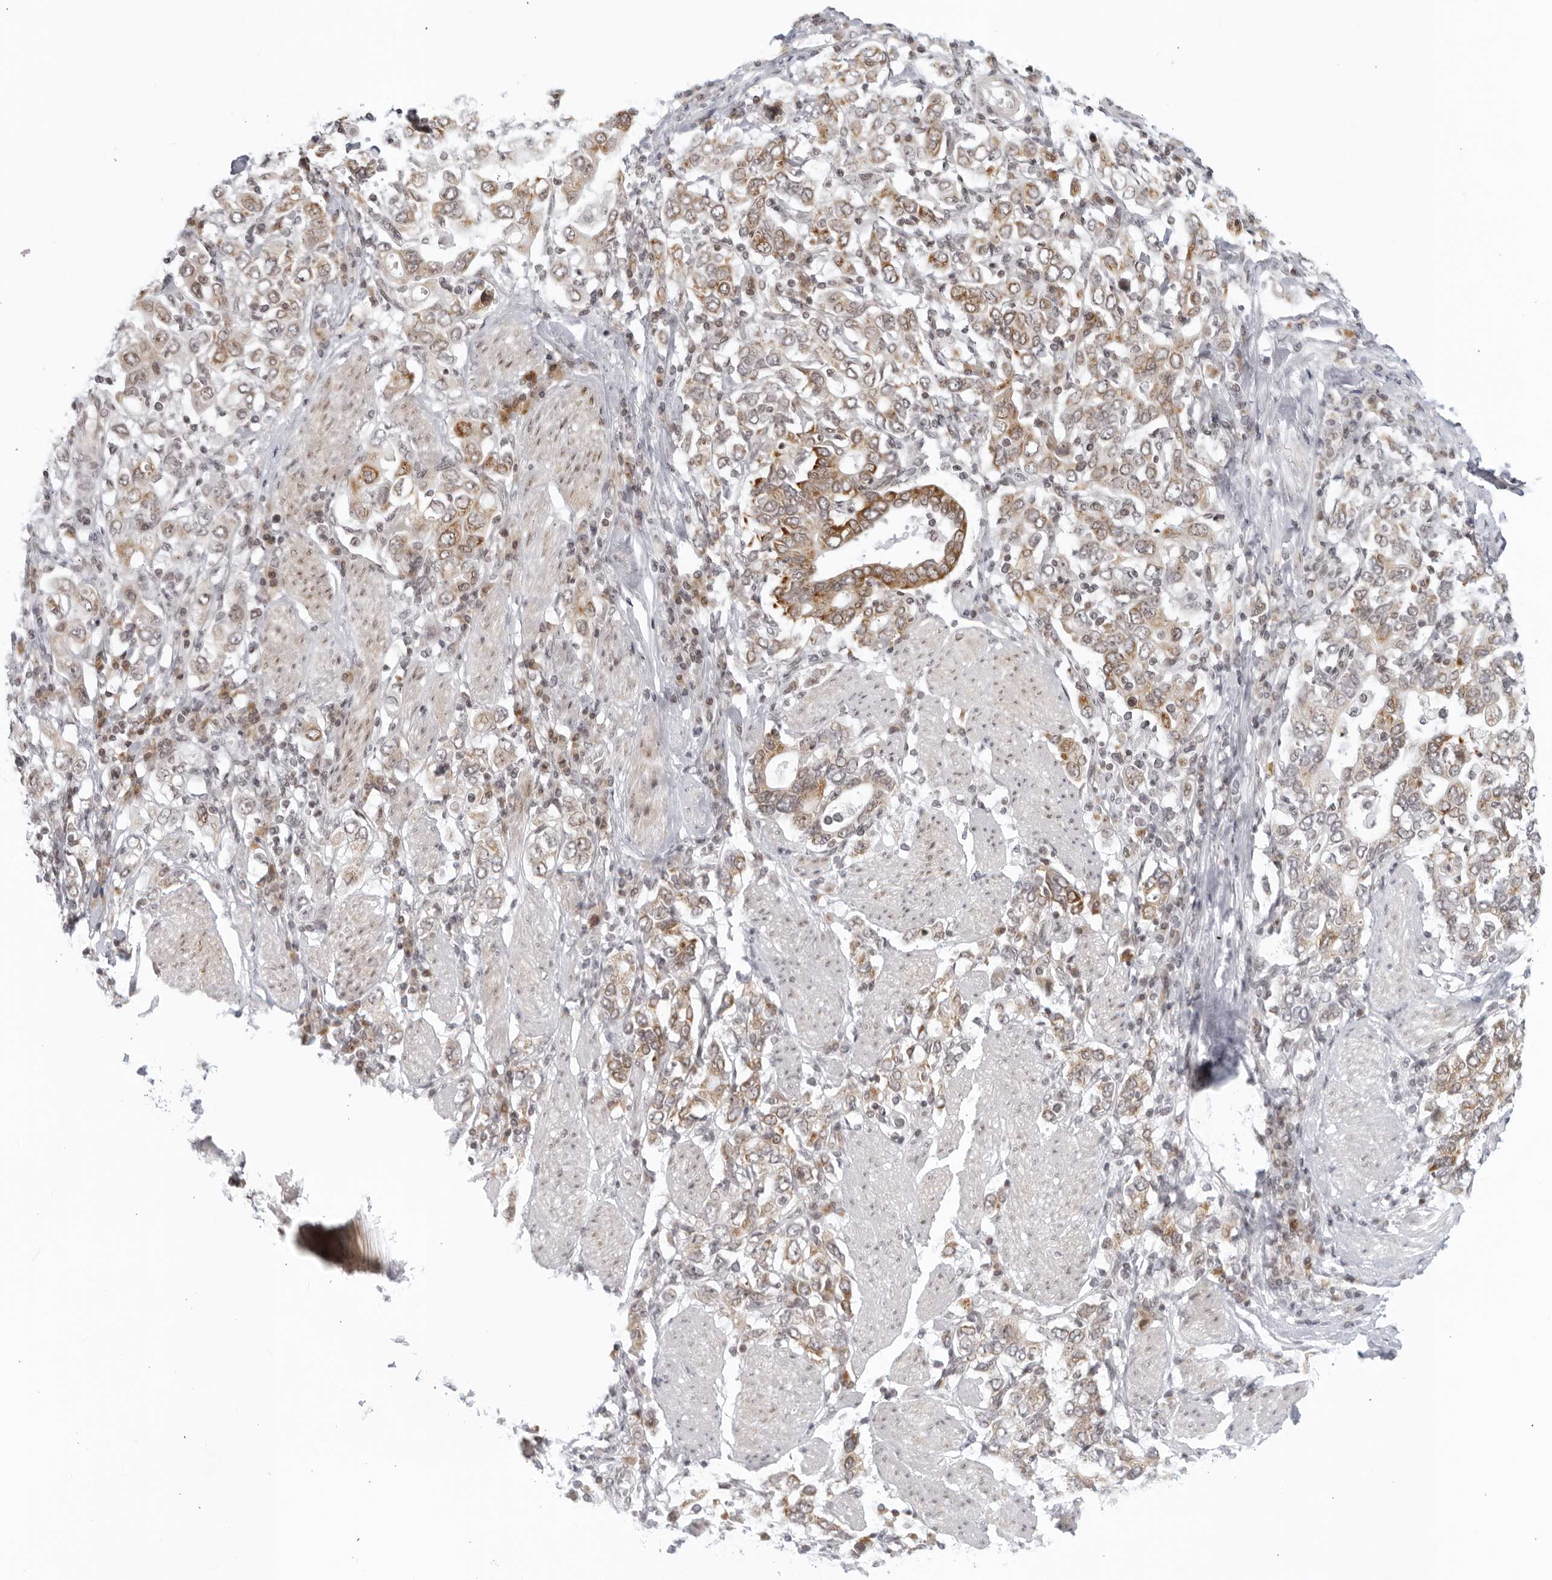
{"staining": {"intensity": "moderate", "quantity": ">75%", "location": "cytoplasmic/membranous"}, "tissue": "stomach cancer", "cell_type": "Tumor cells", "image_type": "cancer", "snomed": [{"axis": "morphology", "description": "Adenocarcinoma, NOS"}, {"axis": "topography", "description": "Stomach, upper"}], "caption": "Immunohistochemical staining of human adenocarcinoma (stomach) demonstrates moderate cytoplasmic/membranous protein staining in about >75% of tumor cells.", "gene": "RAB11FIP3", "patient": {"sex": "male", "age": 62}}